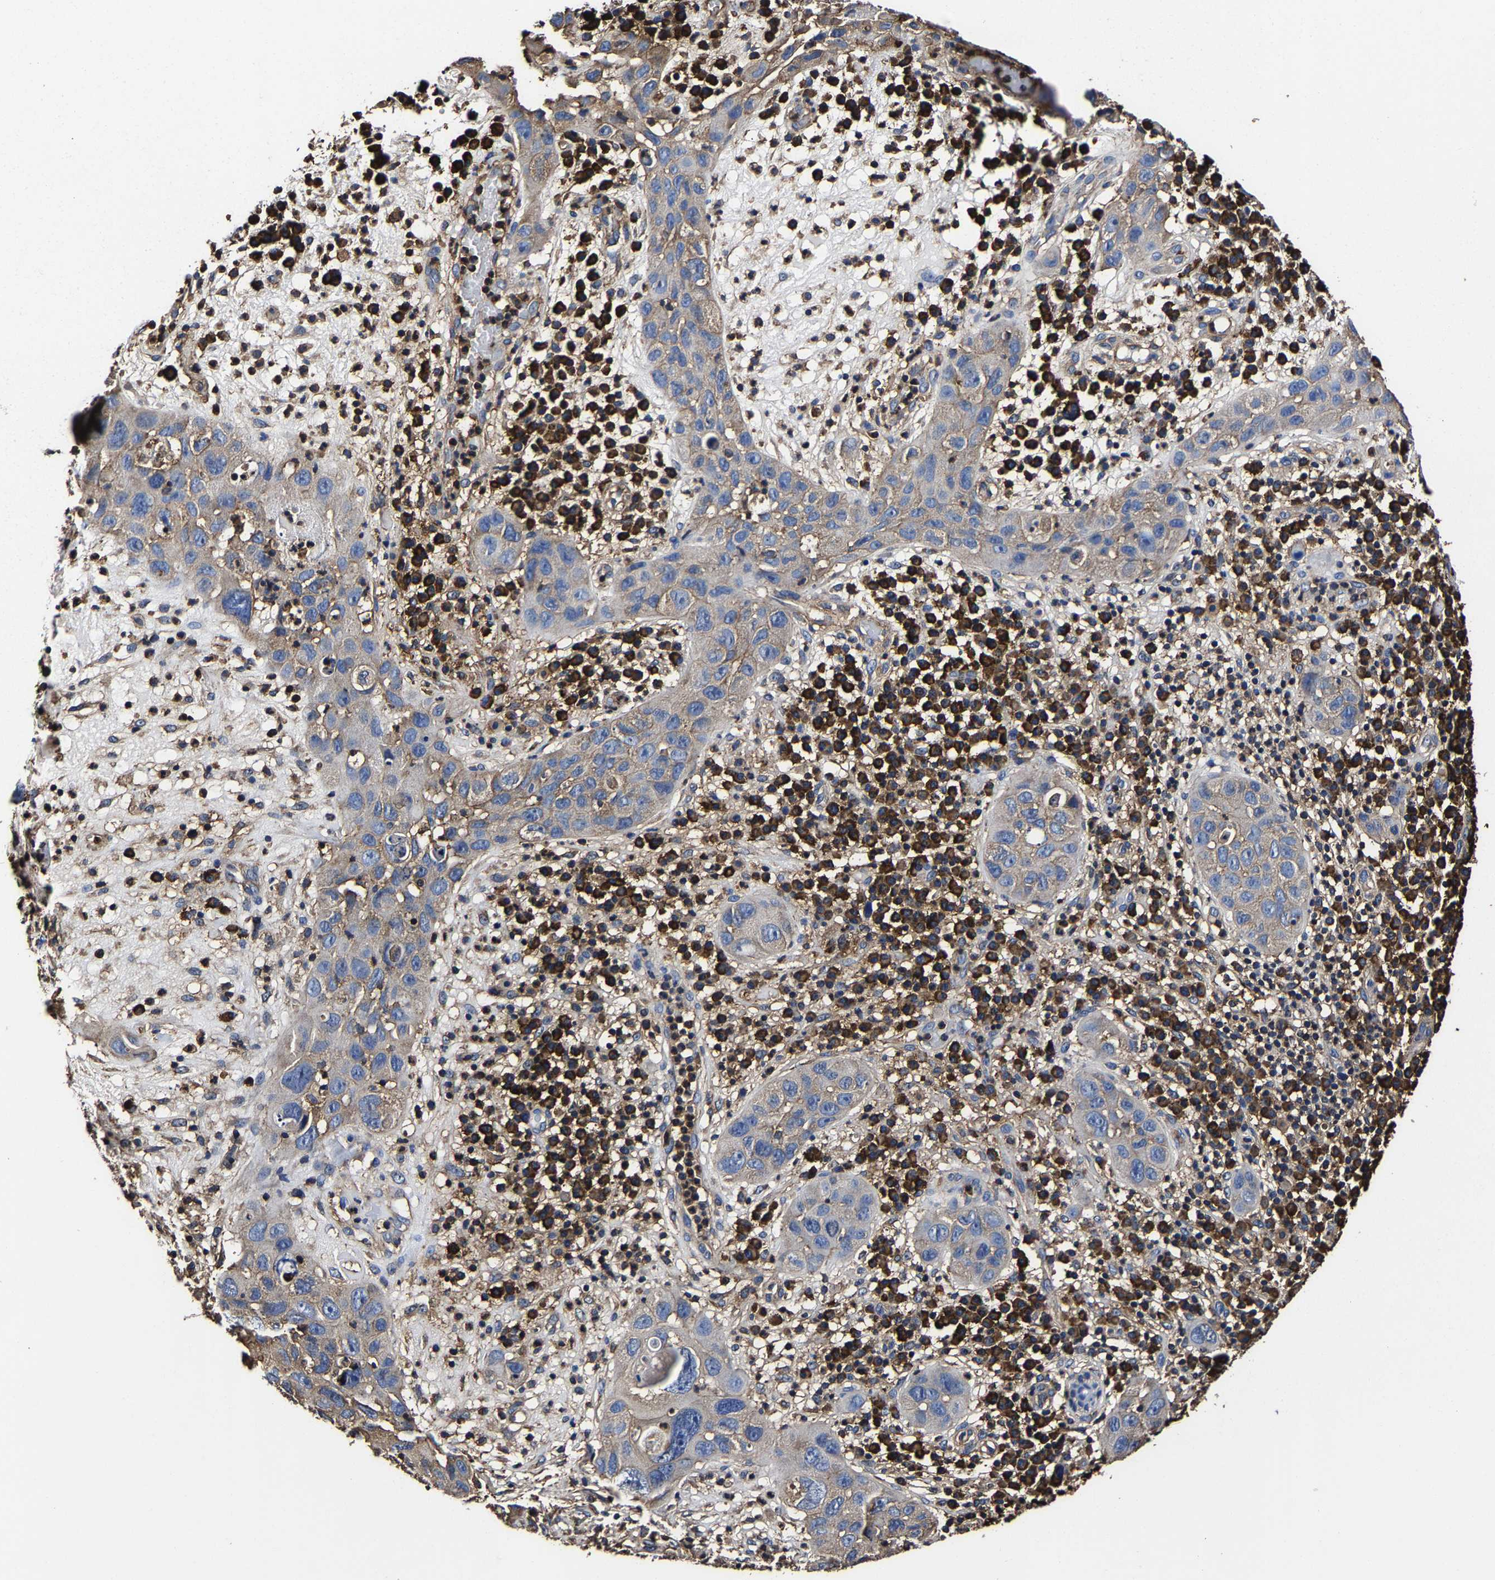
{"staining": {"intensity": "weak", "quantity": "<25%", "location": "cytoplasmic/membranous"}, "tissue": "skin cancer", "cell_type": "Tumor cells", "image_type": "cancer", "snomed": [{"axis": "morphology", "description": "Squamous cell carcinoma in situ, NOS"}, {"axis": "morphology", "description": "Squamous cell carcinoma, NOS"}, {"axis": "topography", "description": "Skin"}], "caption": "This is a image of IHC staining of skin squamous cell carcinoma in situ, which shows no positivity in tumor cells. The staining was performed using DAB to visualize the protein expression in brown, while the nuclei were stained in blue with hematoxylin (Magnification: 20x).", "gene": "SSH3", "patient": {"sex": "male", "age": 93}}